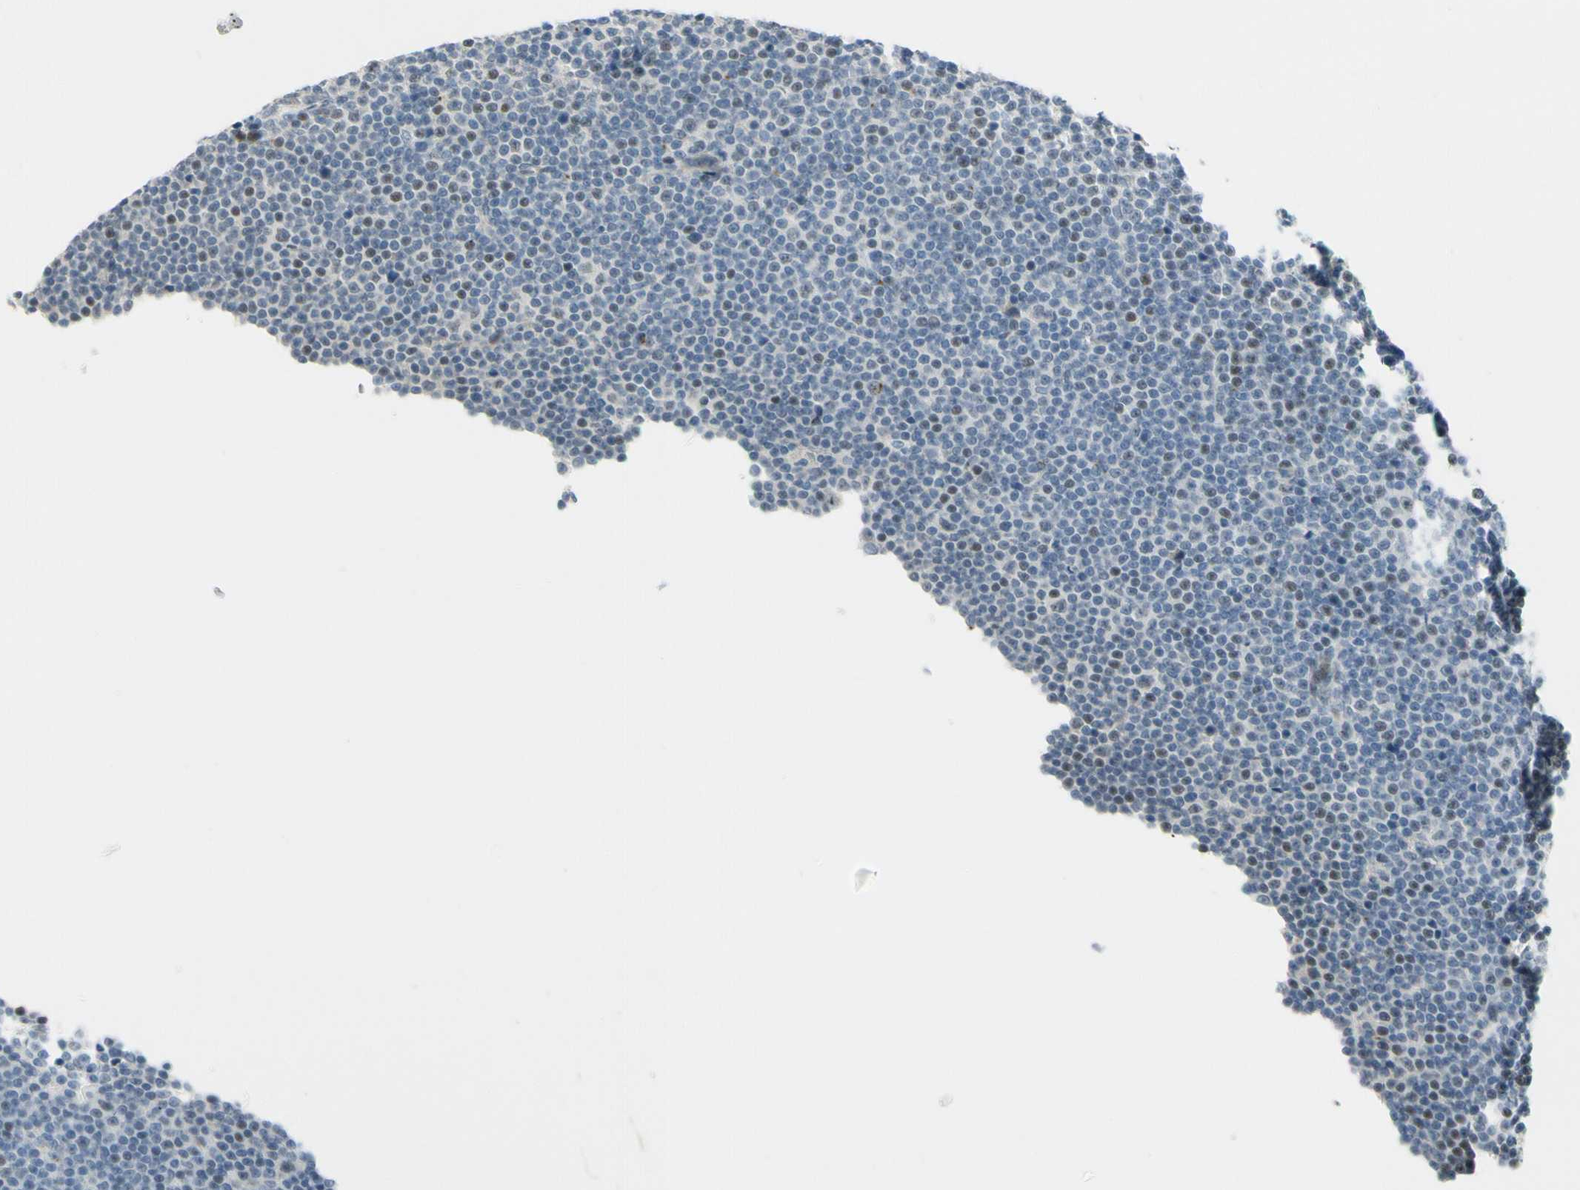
{"staining": {"intensity": "weak", "quantity": "<25%", "location": "nuclear"}, "tissue": "lymphoma", "cell_type": "Tumor cells", "image_type": "cancer", "snomed": [{"axis": "morphology", "description": "Malignant lymphoma, non-Hodgkin's type, Low grade"}, {"axis": "topography", "description": "Lymph node"}], "caption": "Tumor cells are negative for brown protein staining in lymphoma.", "gene": "B4GALNT1", "patient": {"sex": "female", "age": 67}}